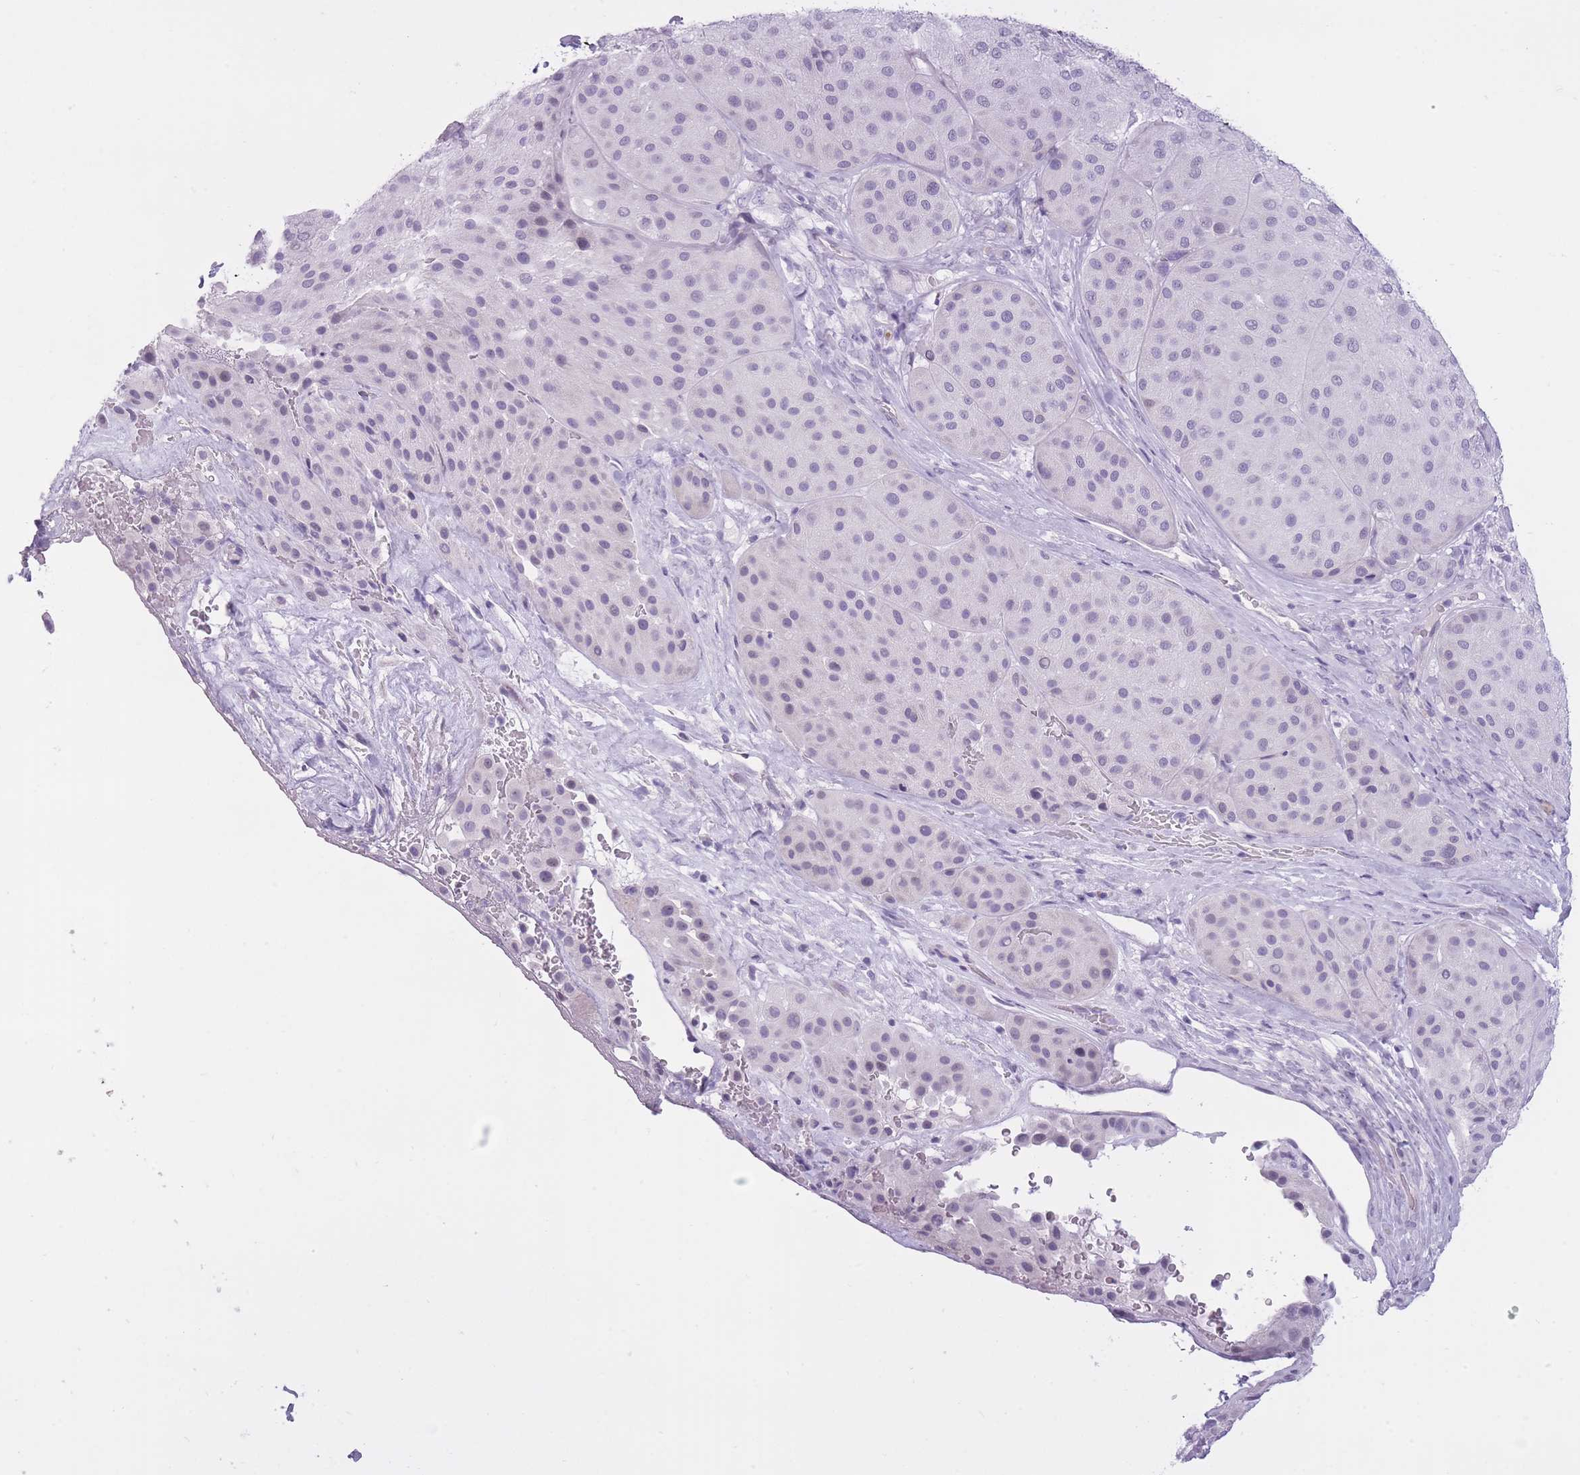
{"staining": {"intensity": "negative", "quantity": "none", "location": "none"}, "tissue": "melanoma", "cell_type": "Tumor cells", "image_type": "cancer", "snomed": [{"axis": "morphology", "description": "Malignant melanoma, Metastatic site"}, {"axis": "topography", "description": "Smooth muscle"}], "caption": "Malignant melanoma (metastatic site) was stained to show a protein in brown. There is no significant positivity in tumor cells. The staining is performed using DAB (3,3'-diaminobenzidine) brown chromogen with nuclei counter-stained in using hematoxylin.", "gene": "GOLGA6D", "patient": {"sex": "male", "age": 41}}